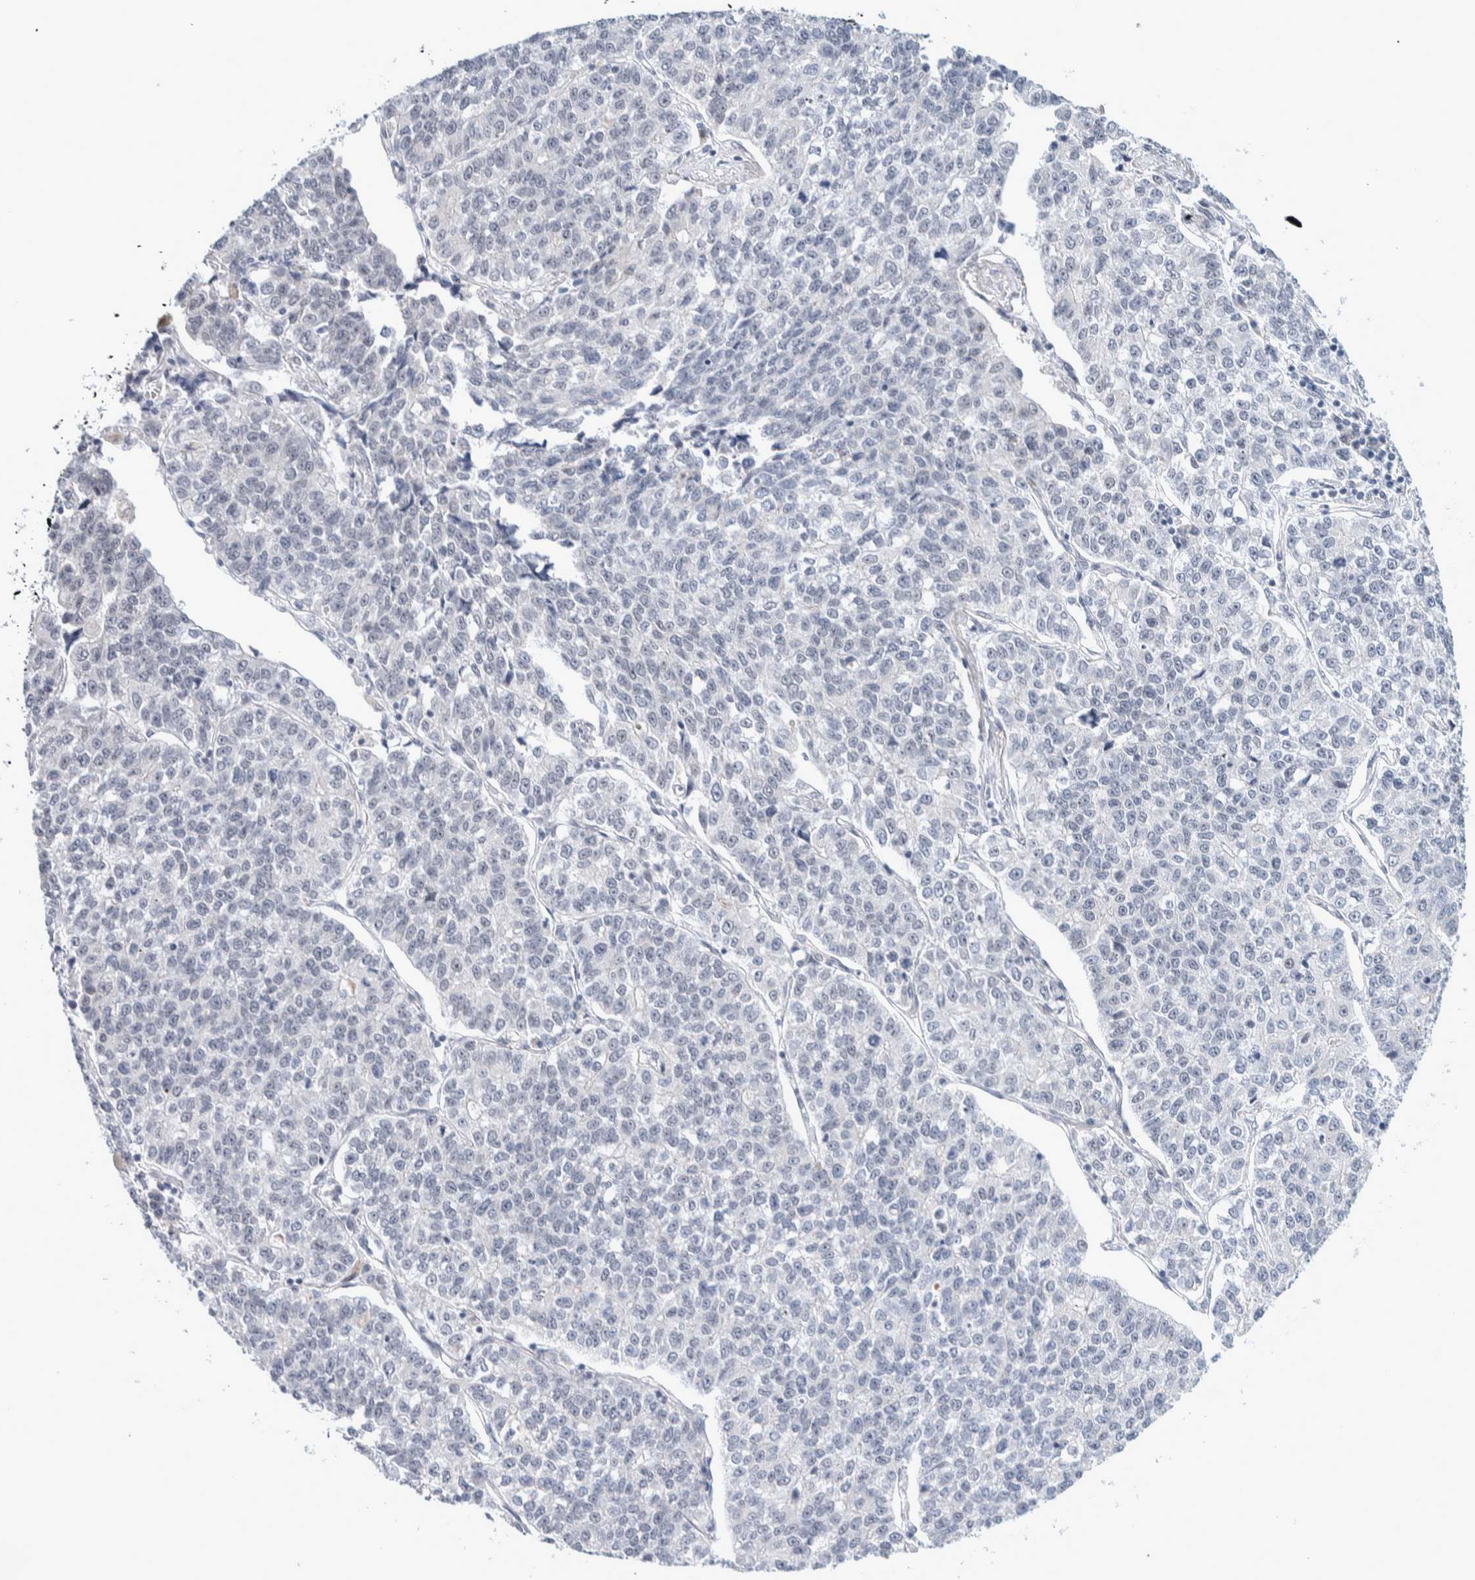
{"staining": {"intensity": "negative", "quantity": "none", "location": "none"}, "tissue": "lung cancer", "cell_type": "Tumor cells", "image_type": "cancer", "snomed": [{"axis": "morphology", "description": "Adenocarcinoma, NOS"}, {"axis": "topography", "description": "Lung"}], "caption": "Photomicrograph shows no significant protein staining in tumor cells of lung cancer. (Brightfield microscopy of DAB (3,3'-diaminobenzidine) immunohistochemistry (IHC) at high magnification).", "gene": "CRAT", "patient": {"sex": "male", "age": 49}}